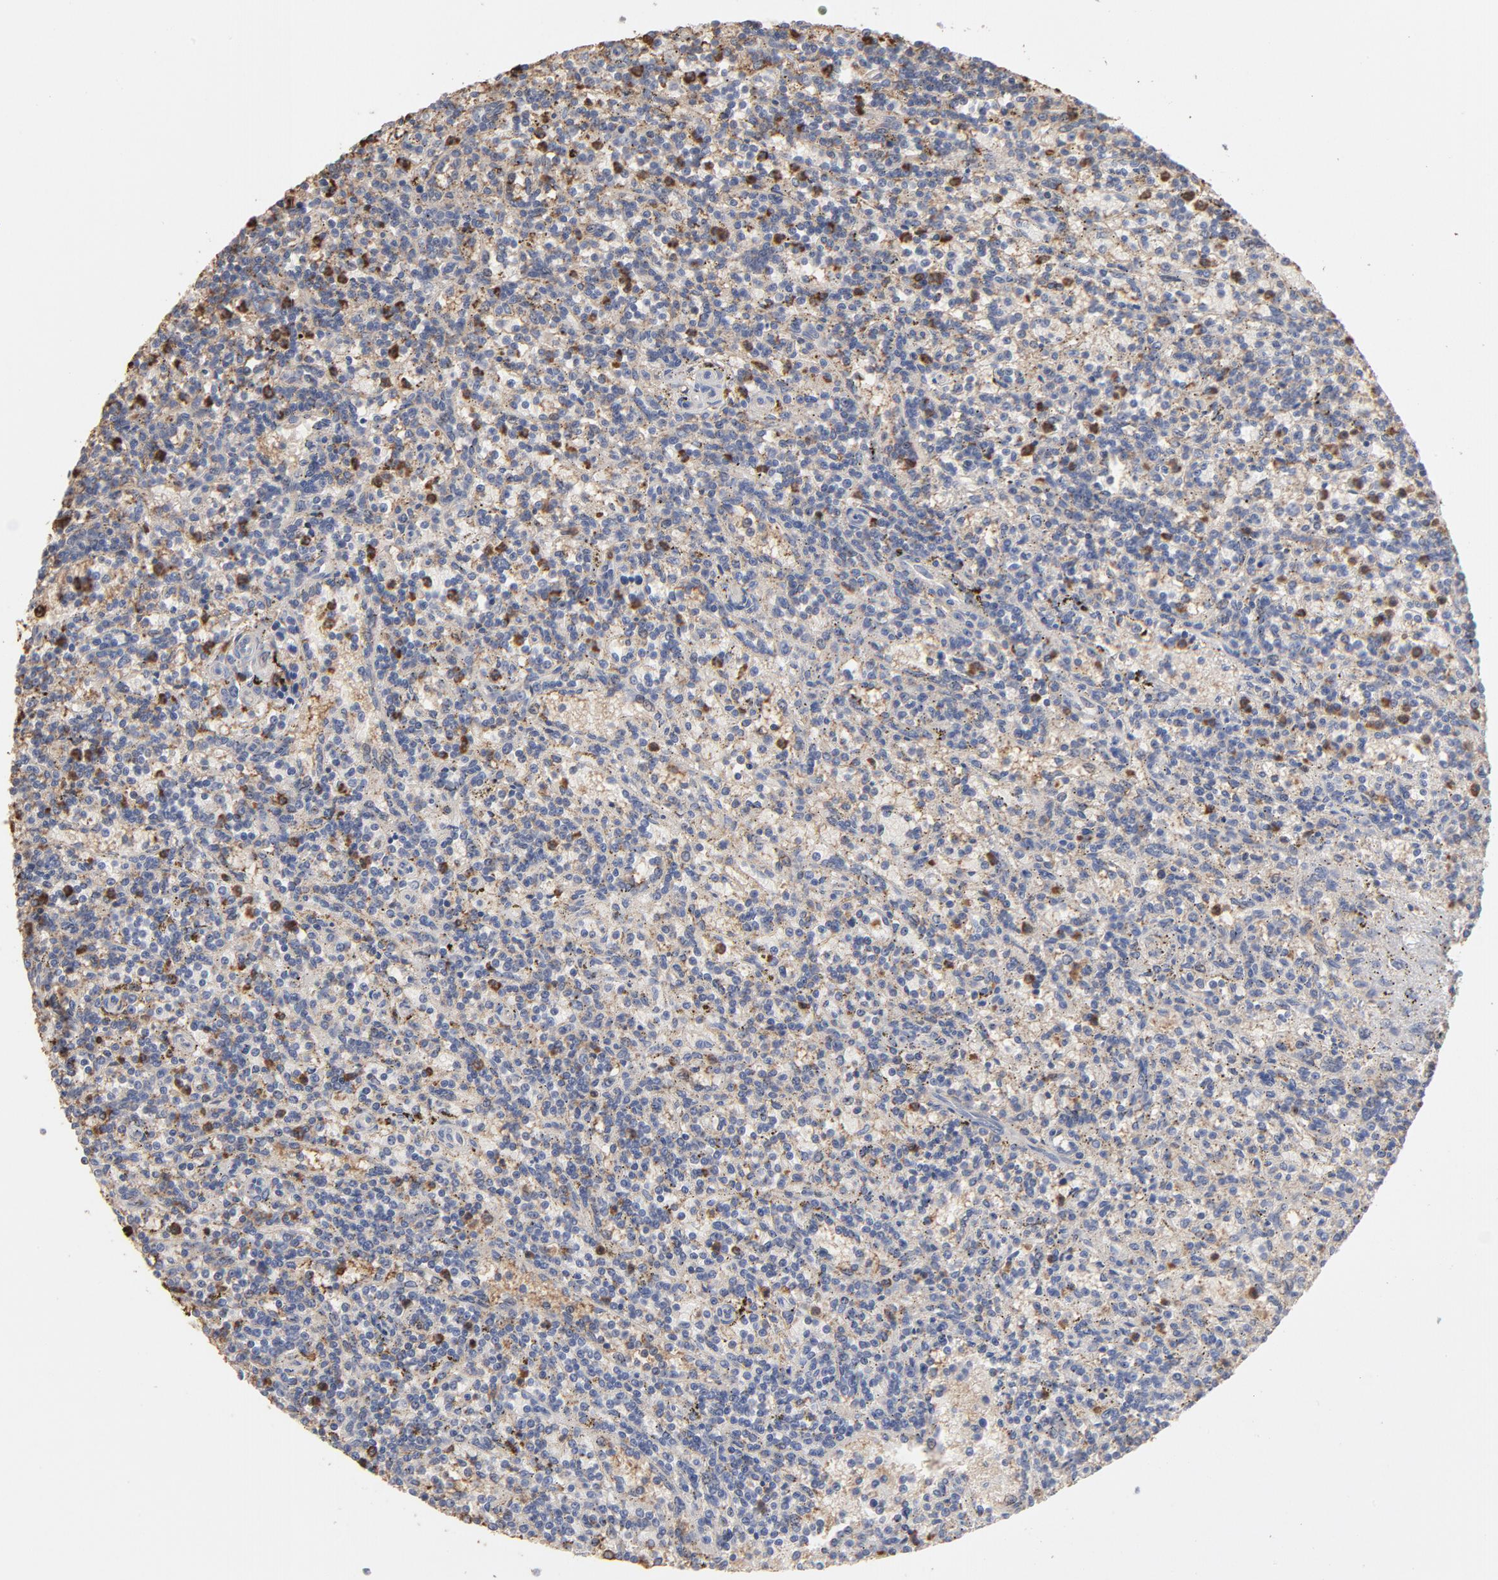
{"staining": {"intensity": "moderate", "quantity": "25%-75%", "location": "cytoplasmic/membranous"}, "tissue": "lymphoma", "cell_type": "Tumor cells", "image_type": "cancer", "snomed": [{"axis": "morphology", "description": "Malignant lymphoma, non-Hodgkin's type, Low grade"}, {"axis": "topography", "description": "Spleen"}], "caption": "Immunohistochemistry micrograph of neoplastic tissue: human lymphoma stained using immunohistochemistry shows medium levels of moderate protein expression localized specifically in the cytoplasmic/membranous of tumor cells, appearing as a cytoplasmic/membranous brown color.", "gene": "PNMA1", "patient": {"sex": "male", "age": 73}}